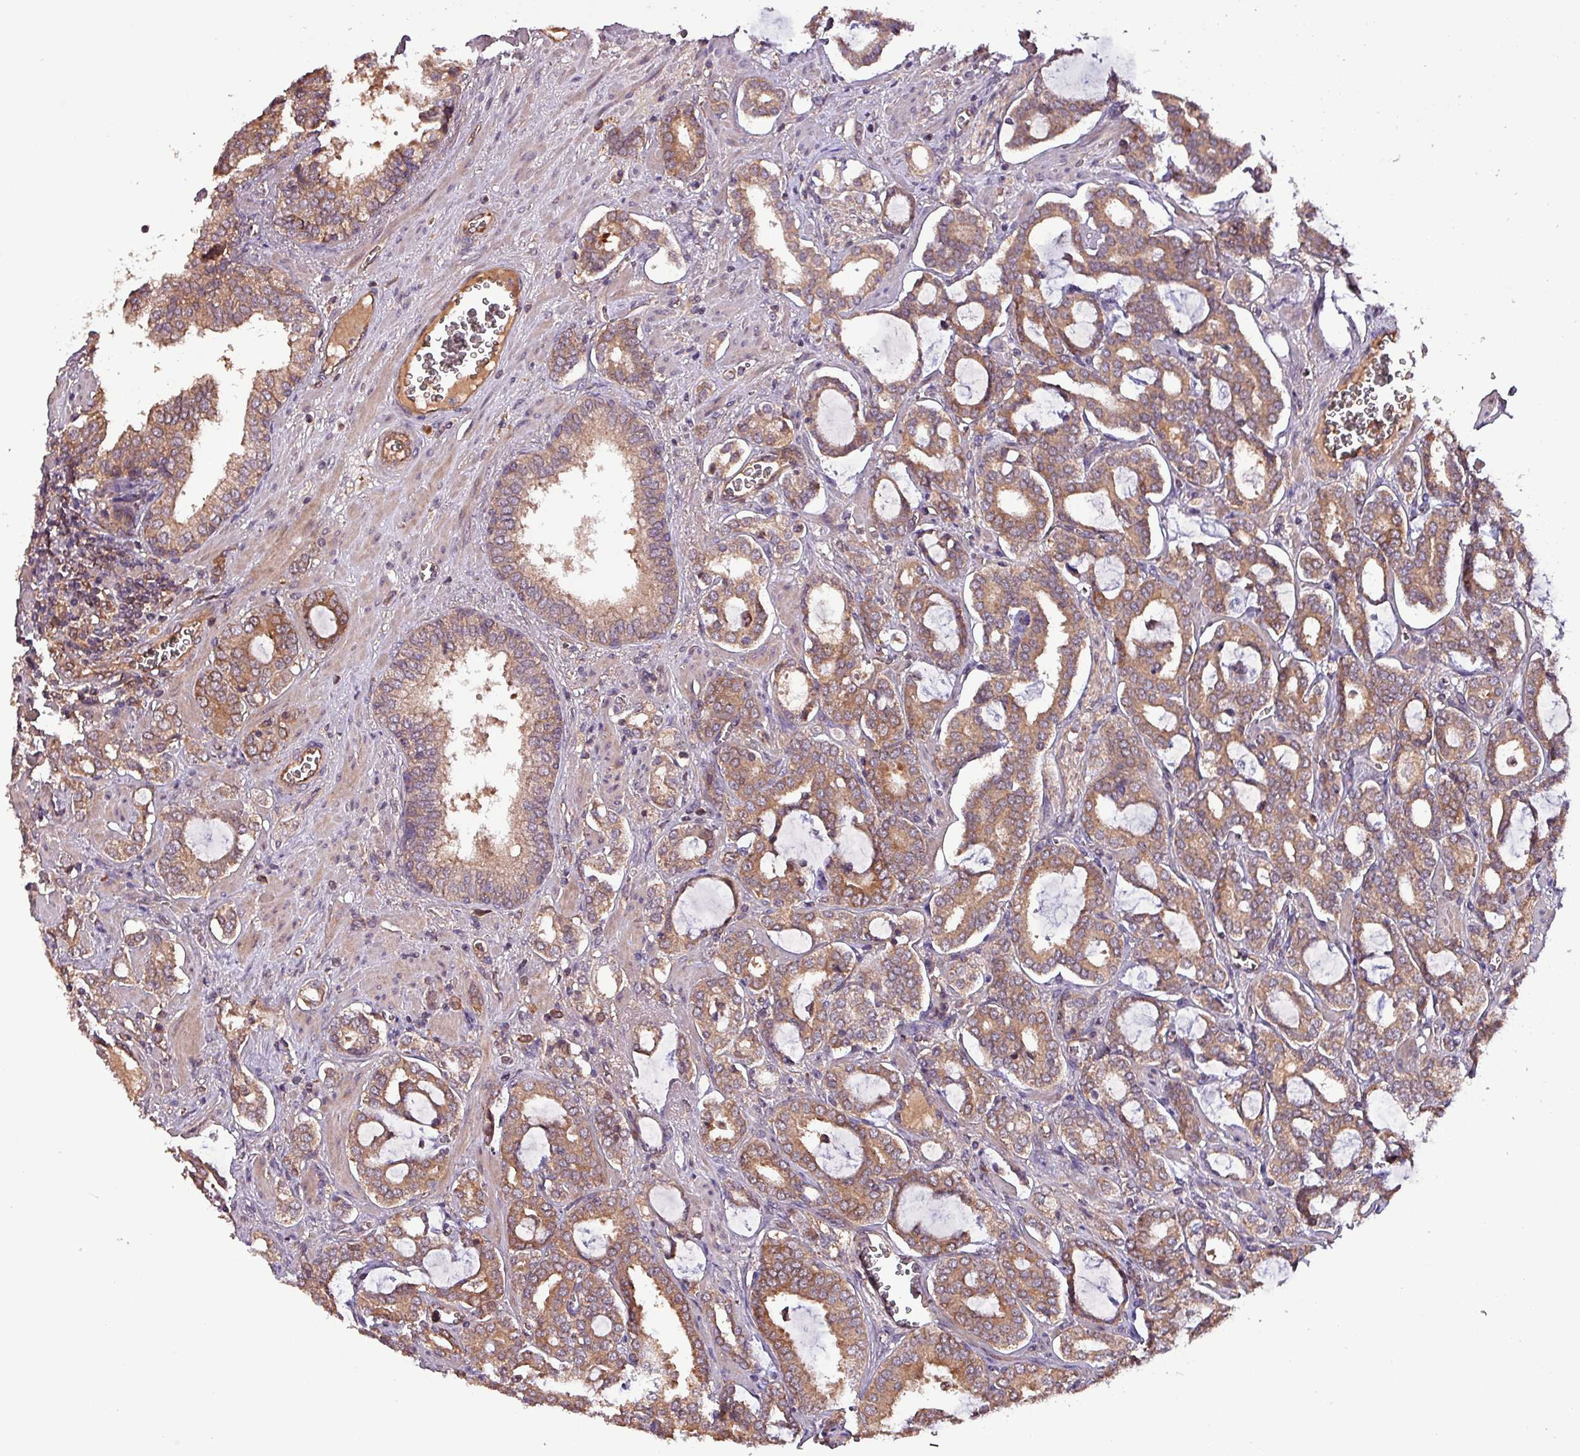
{"staining": {"intensity": "moderate", "quantity": ">75%", "location": "cytoplasmic/membranous"}, "tissue": "prostate cancer", "cell_type": "Tumor cells", "image_type": "cancer", "snomed": [{"axis": "morphology", "description": "Adenocarcinoma, High grade"}, {"axis": "topography", "description": "Prostate and seminal vesicle, NOS"}], "caption": "Immunohistochemistry image of prostate adenocarcinoma (high-grade) stained for a protein (brown), which shows medium levels of moderate cytoplasmic/membranous staining in approximately >75% of tumor cells.", "gene": "PAFAH1B2", "patient": {"sex": "male", "age": 67}}